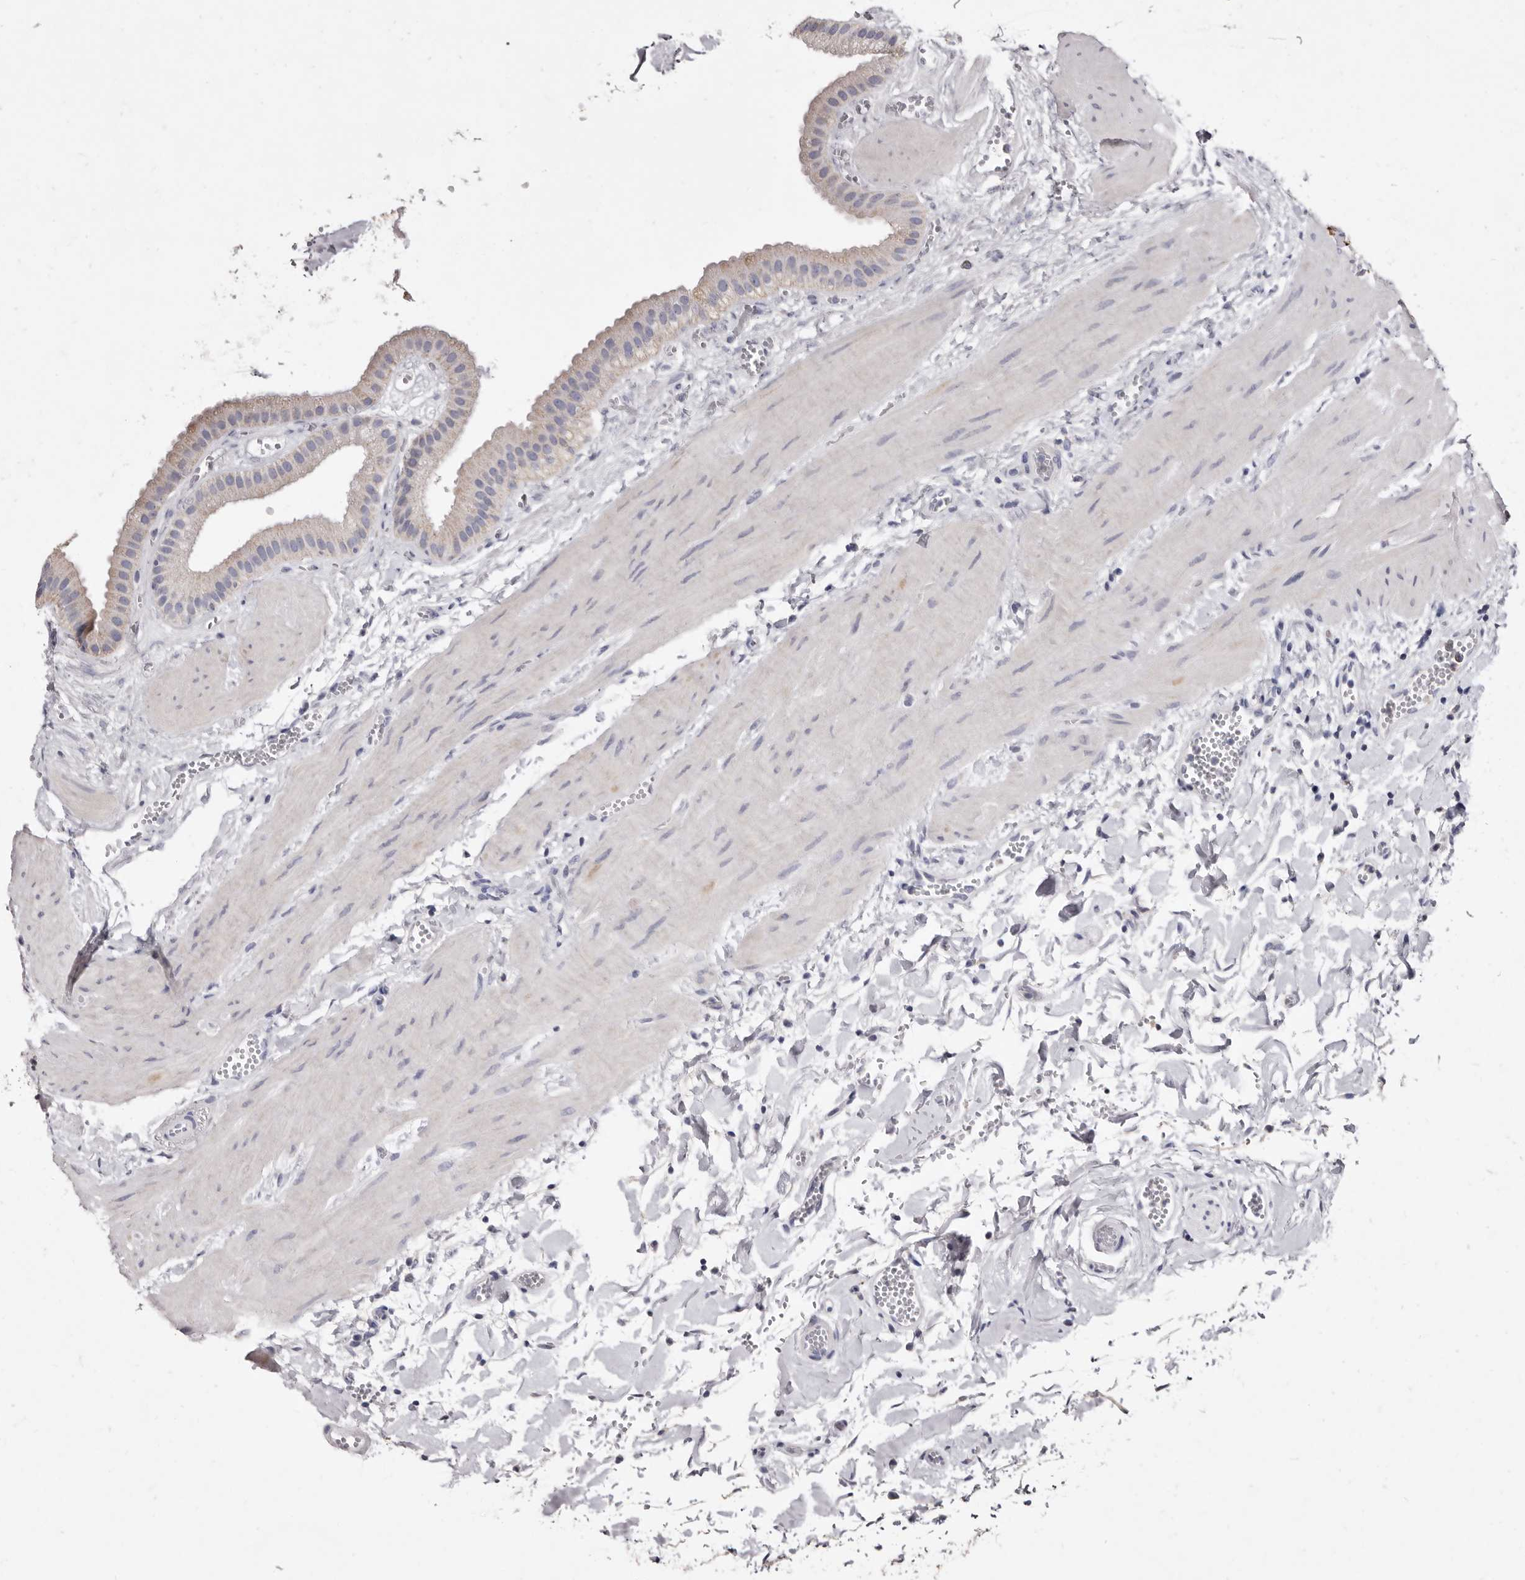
{"staining": {"intensity": "moderate", "quantity": "<25%", "location": "cytoplasmic/membranous"}, "tissue": "gallbladder", "cell_type": "Glandular cells", "image_type": "normal", "snomed": [{"axis": "morphology", "description": "Normal tissue, NOS"}, {"axis": "topography", "description": "Gallbladder"}], "caption": "Approximately <25% of glandular cells in unremarkable gallbladder show moderate cytoplasmic/membranous protein positivity as visualized by brown immunohistochemical staining.", "gene": "CYP2E1", "patient": {"sex": "male", "age": 55}}